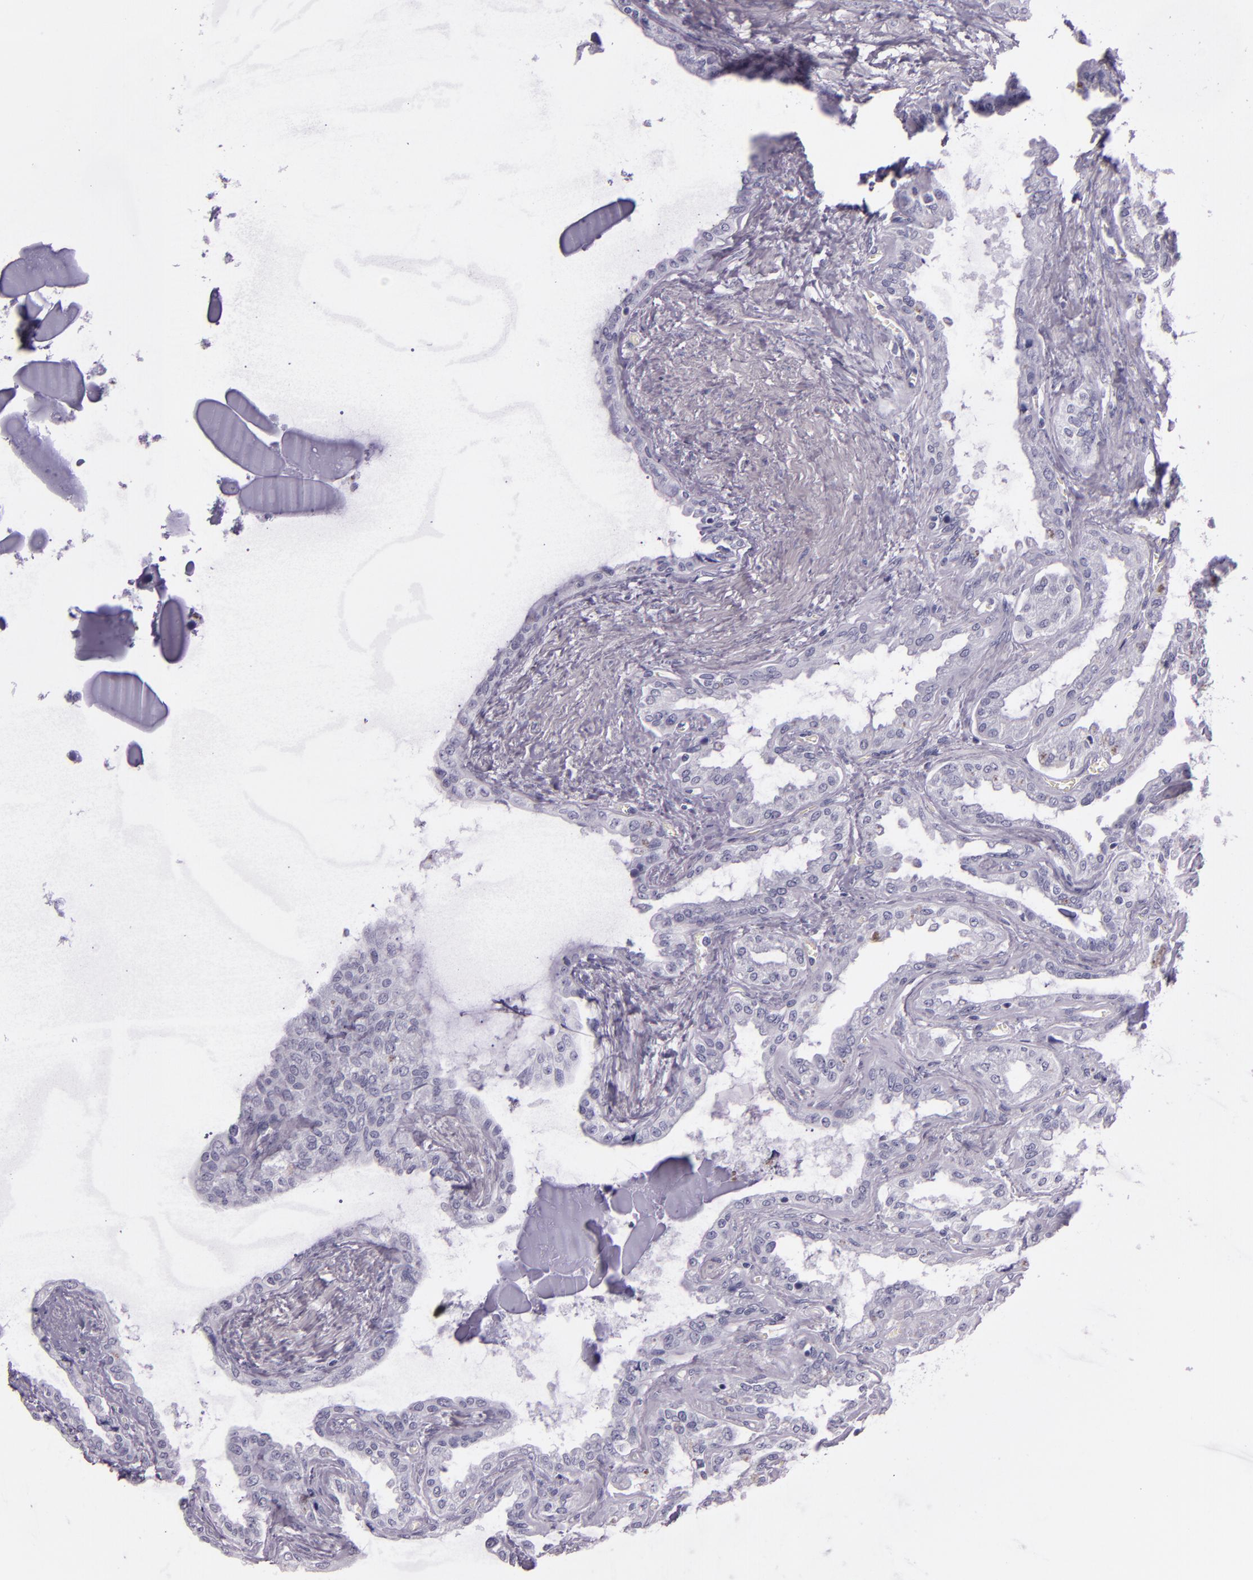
{"staining": {"intensity": "negative", "quantity": "none", "location": "none"}, "tissue": "seminal vesicle", "cell_type": "Glandular cells", "image_type": "normal", "snomed": [{"axis": "morphology", "description": "Normal tissue, NOS"}, {"axis": "morphology", "description": "Inflammation, NOS"}, {"axis": "topography", "description": "Urinary bladder"}, {"axis": "topography", "description": "Prostate"}, {"axis": "topography", "description": "Seminal veicle"}], "caption": "The micrograph displays no staining of glandular cells in normal seminal vesicle.", "gene": "INA", "patient": {"sex": "male", "age": 82}}